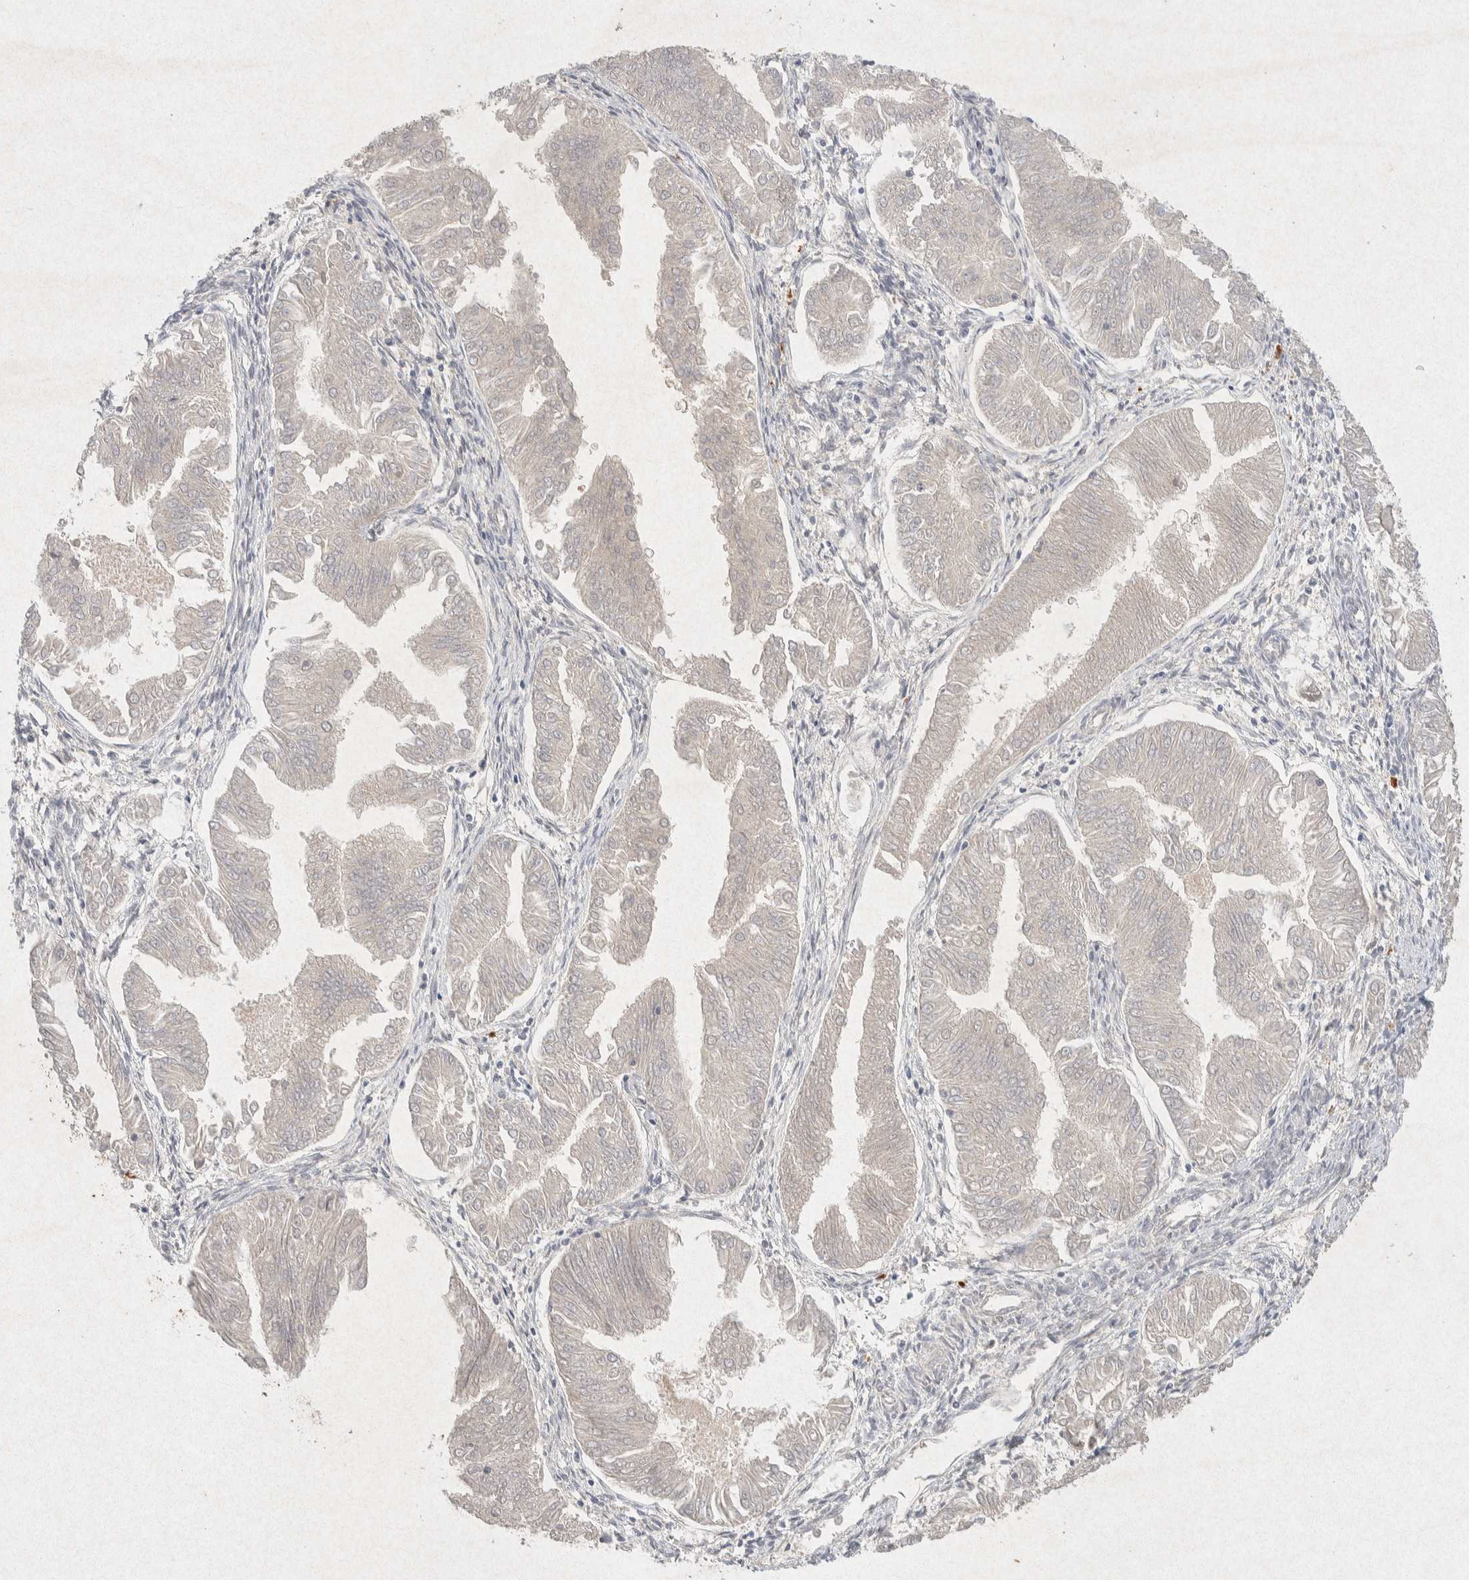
{"staining": {"intensity": "negative", "quantity": "none", "location": "none"}, "tissue": "endometrial cancer", "cell_type": "Tumor cells", "image_type": "cancer", "snomed": [{"axis": "morphology", "description": "Adenocarcinoma, NOS"}, {"axis": "topography", "description": "Endometrium"}], "caption": "A photomicrograph of adenocarcinoma (endometrial) stained for a protein exhibits no brown staining in tumor cells.", "gene": "GNAI1", "patient": {"sex": "female", "age": 53}}